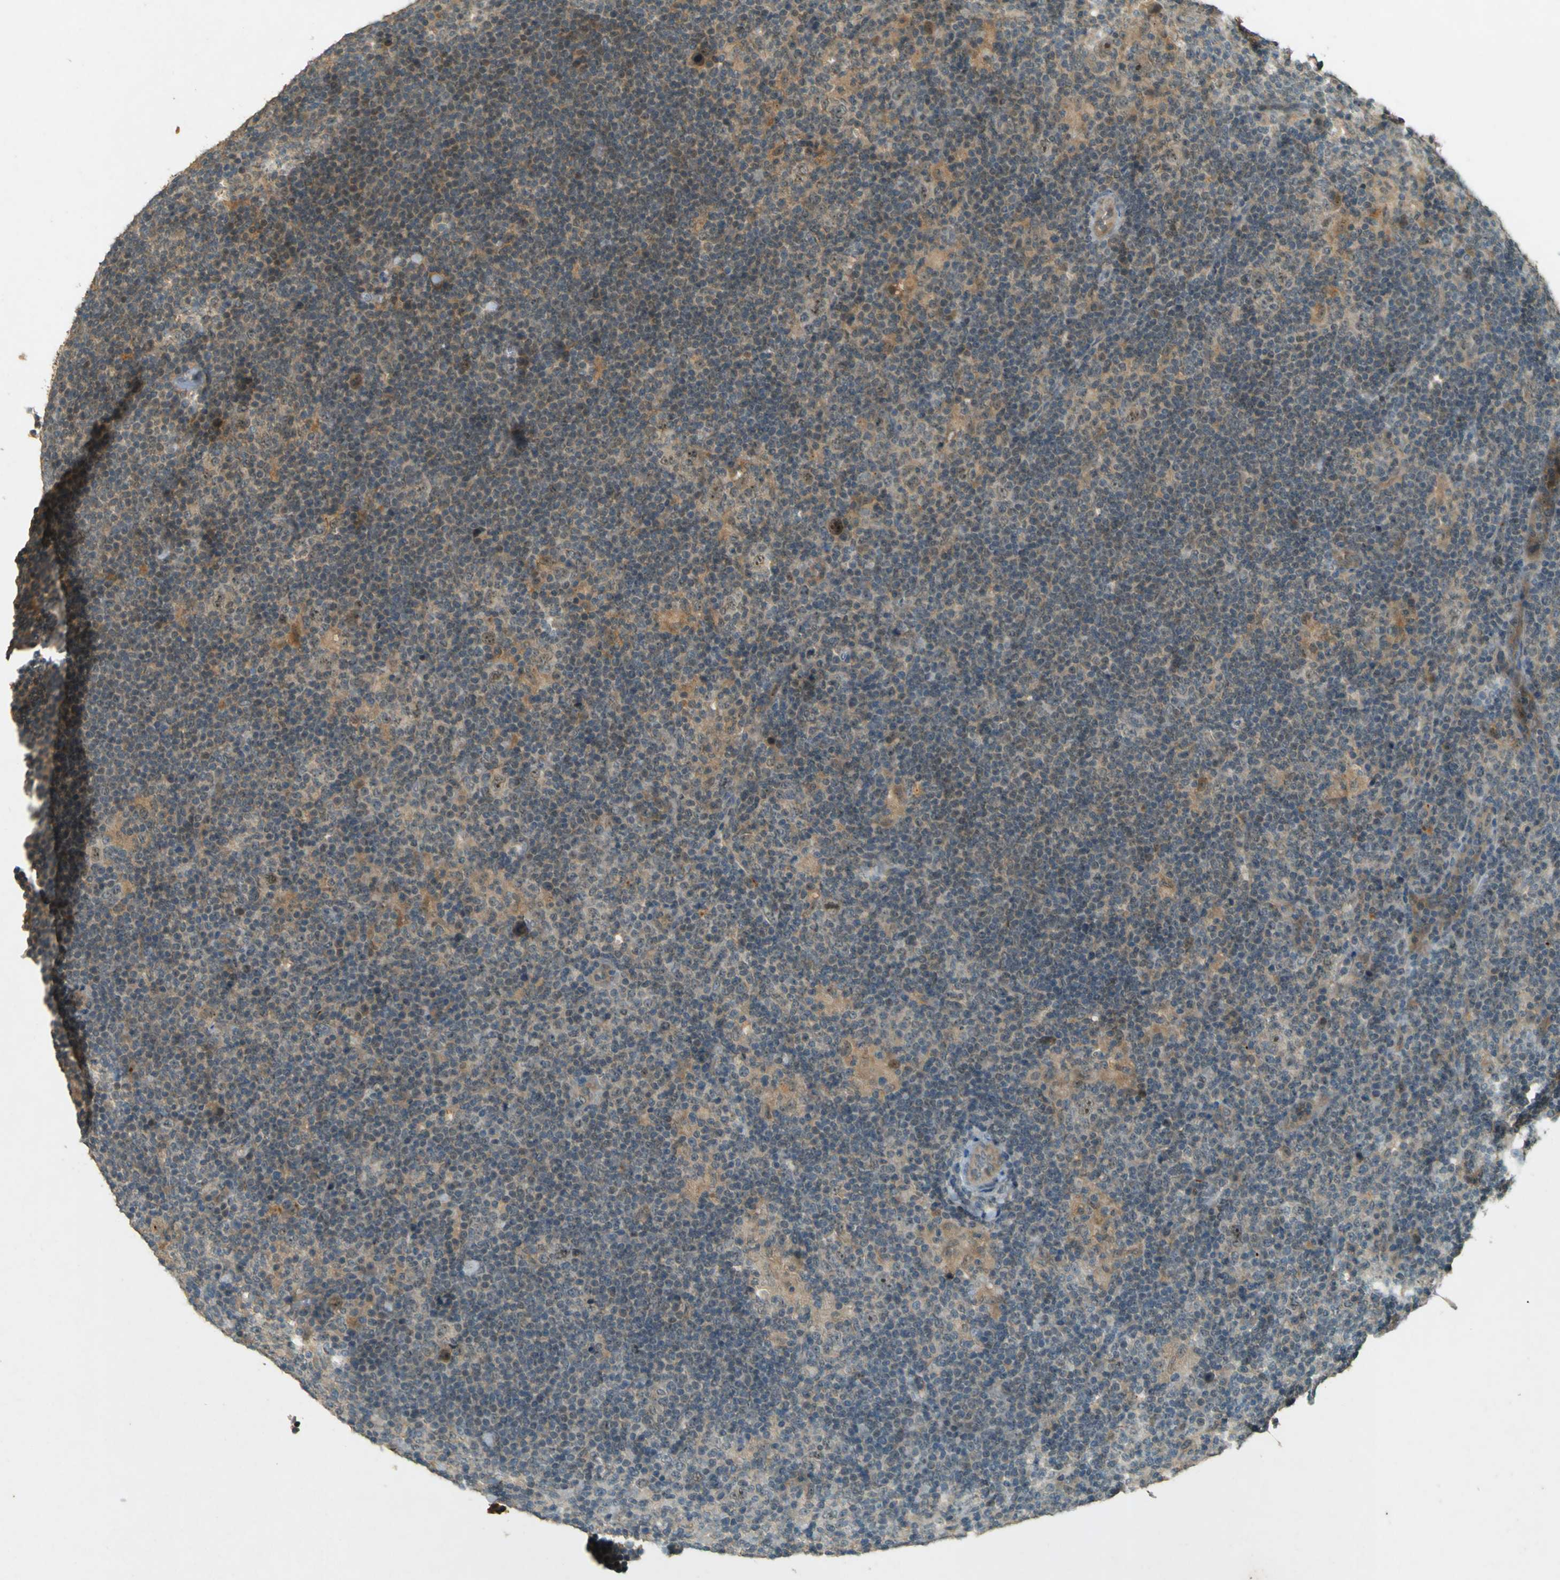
{"staining": {"intensity": "negative", "quantity": "none", "location": "none"}, "tissue": "lymphoma", "cell_type": "Tumor cells", "image_type": "cancer", "snomed": [{"axis": "morphology", "description": "Hodgkin's disease, NOS"}, {"axis": "topography", "description": "Lymph node"}], "caption": "Immunohistochemistry (IHC) photomicrograph of neoplastic tissue: human lymphoma stained with DAB (3,3'-diaminobenzidine) exhibits no significant protein expression in tumor cells.", "gene": "MPDZ", "patient": {"sex": "female", "age": 57}}